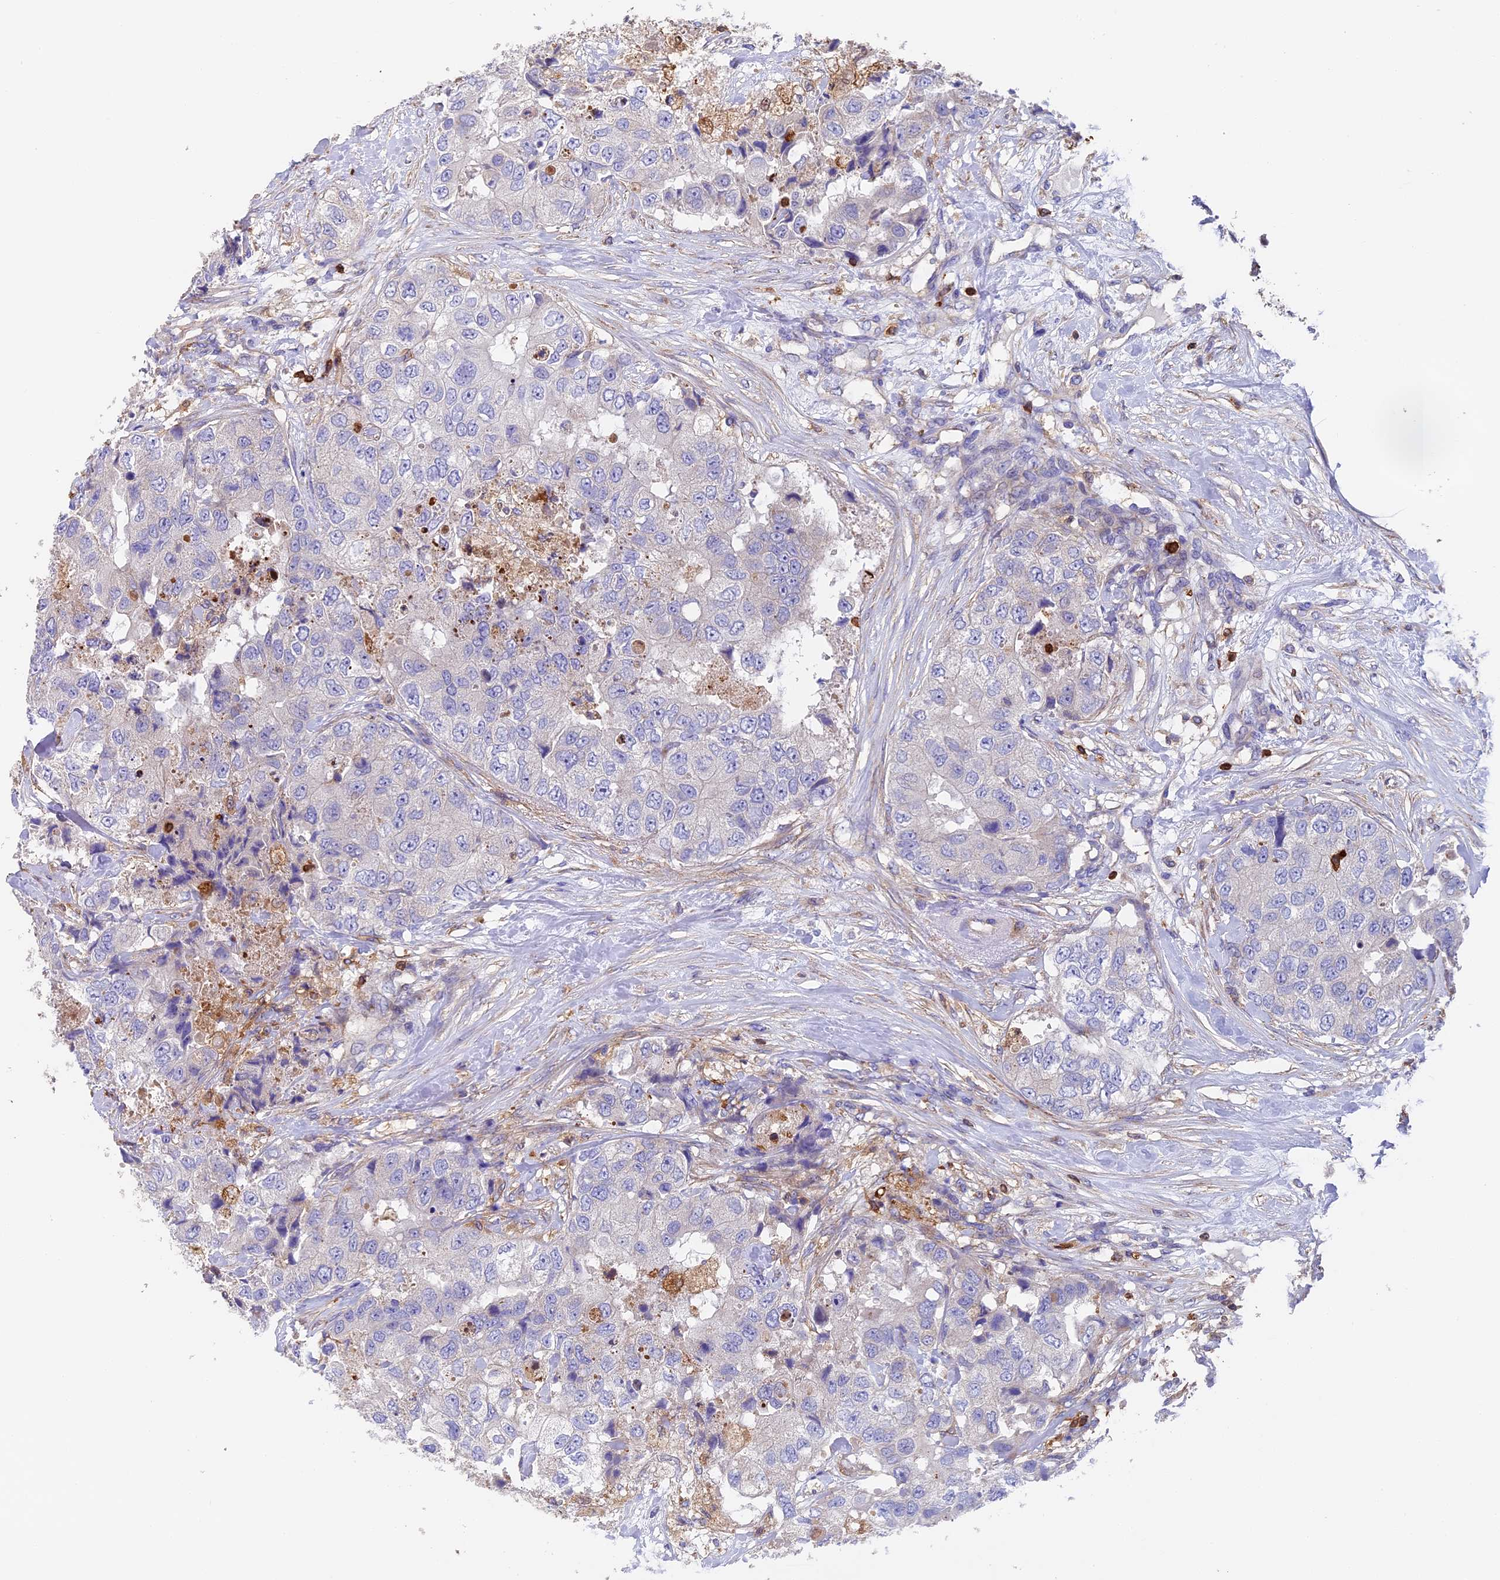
{"staining": {"intensity": "negative", "quantity": "none", "location": "none"}, "tissue": "breast cancer", "cell_type": "Tumor cells", "image_type": "cancer", "snomed": [{"axis": "morphology", "description": "Duct carcinoma"}, {"axis": "topography", "description": "Breast"}], "caption": "A high-resolution histopathology image shows IHC staining of breast cancer, which displays no significant expression in tumor cells.", "gene": "ADAT1", "patient": {"sex": "female", "age": 62}}